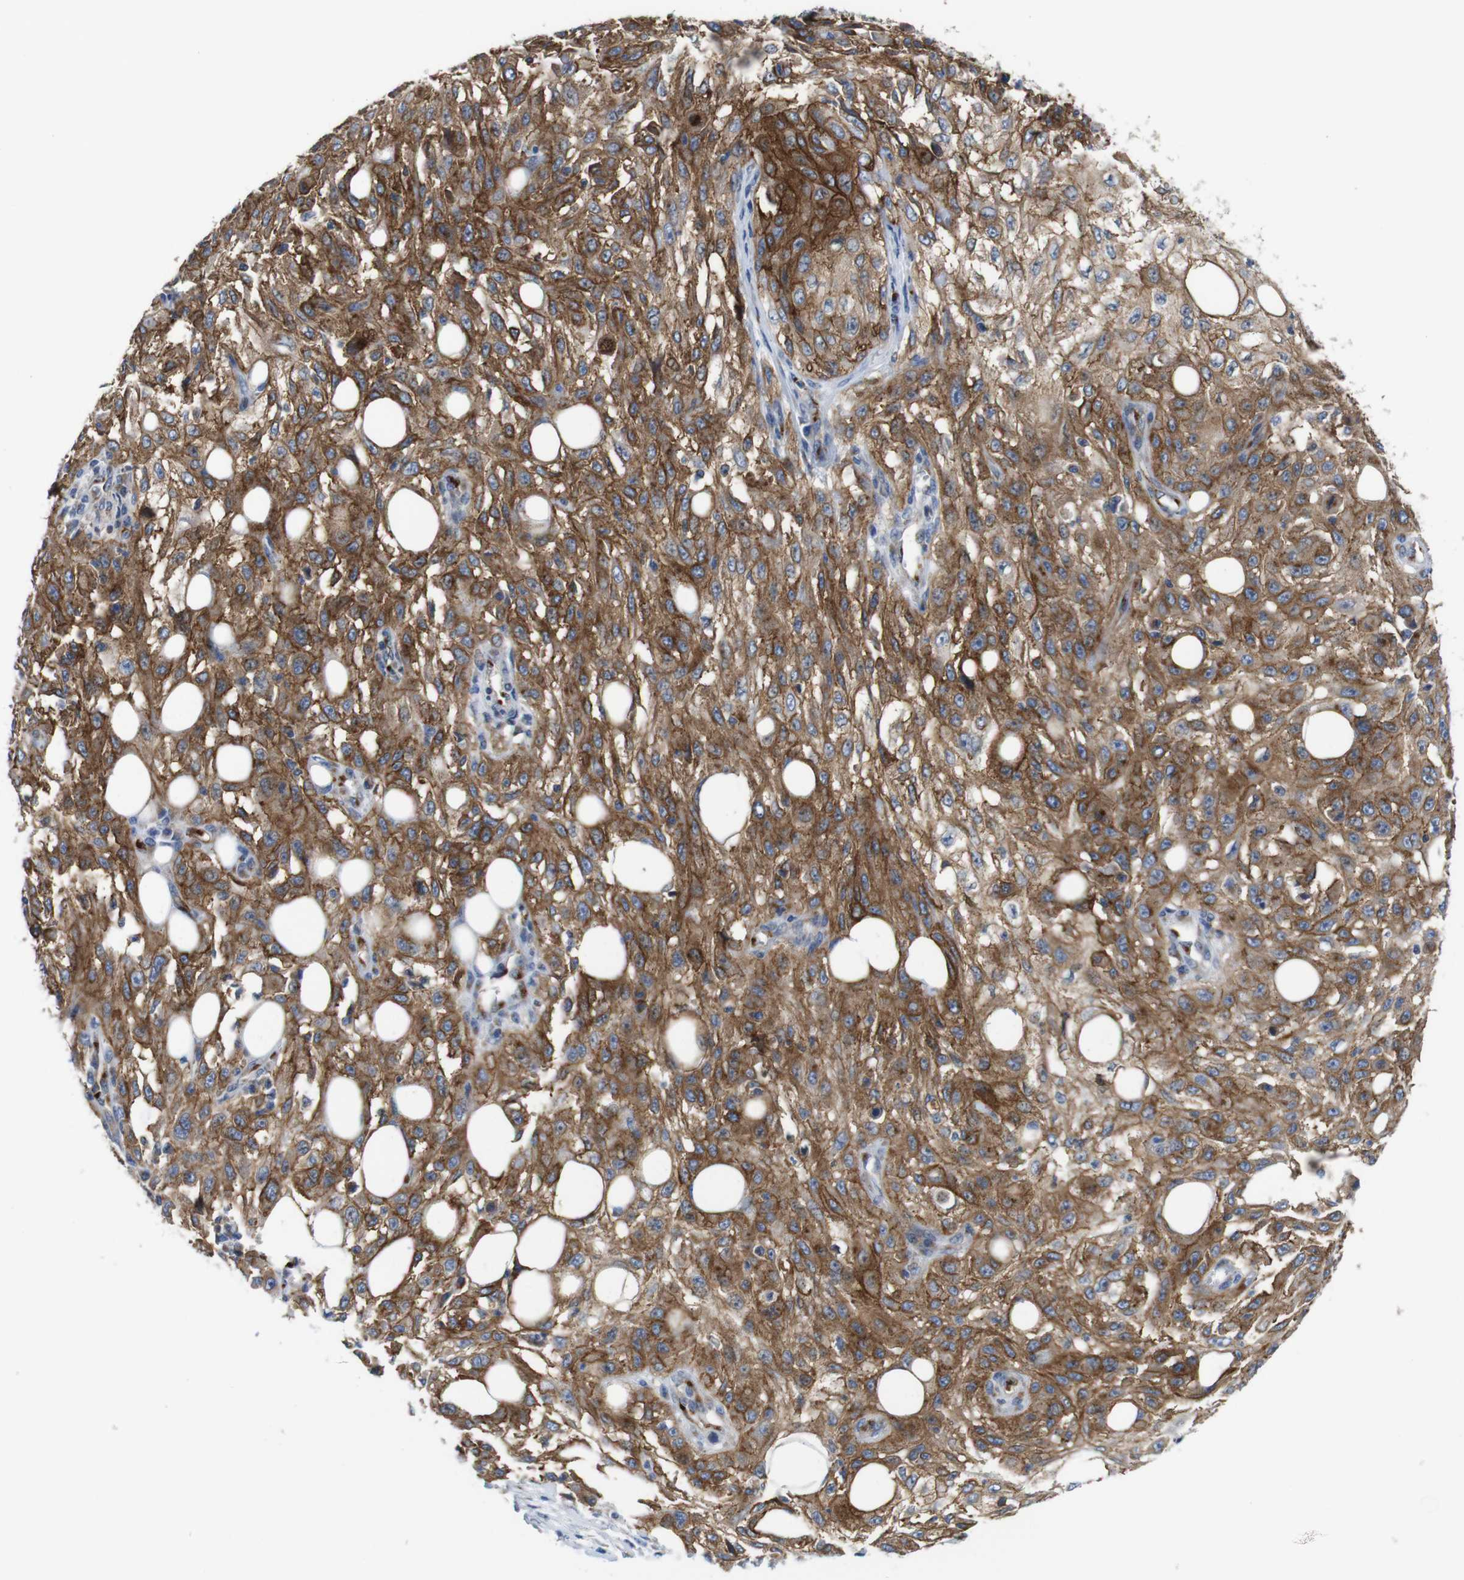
{"staining": {"intensity": "moderate", "quantity": ">75%", "location": "cytoplasmic/membranous"}, "tissue": "skin cancer", "cell_type": "Tumor cells", "image_type": "cancer", "snomed": [{"axis": "morphology", "description": "Squamous cell carcinoma, NOS"}, {"axis": "topography", "description": "Skin"}], "caption": "Skin cancer (squamous cell carcinoma) was stained to show a protein in brown. There is medium levels of moderate cytoplasmic/membranous expression in about >75% of tumor cells. (DAB IHC, brown staining for protein, blue staining for nuclei).", "gene": "EFCAB14", "patient": {"sex": "male", "age": 75}}